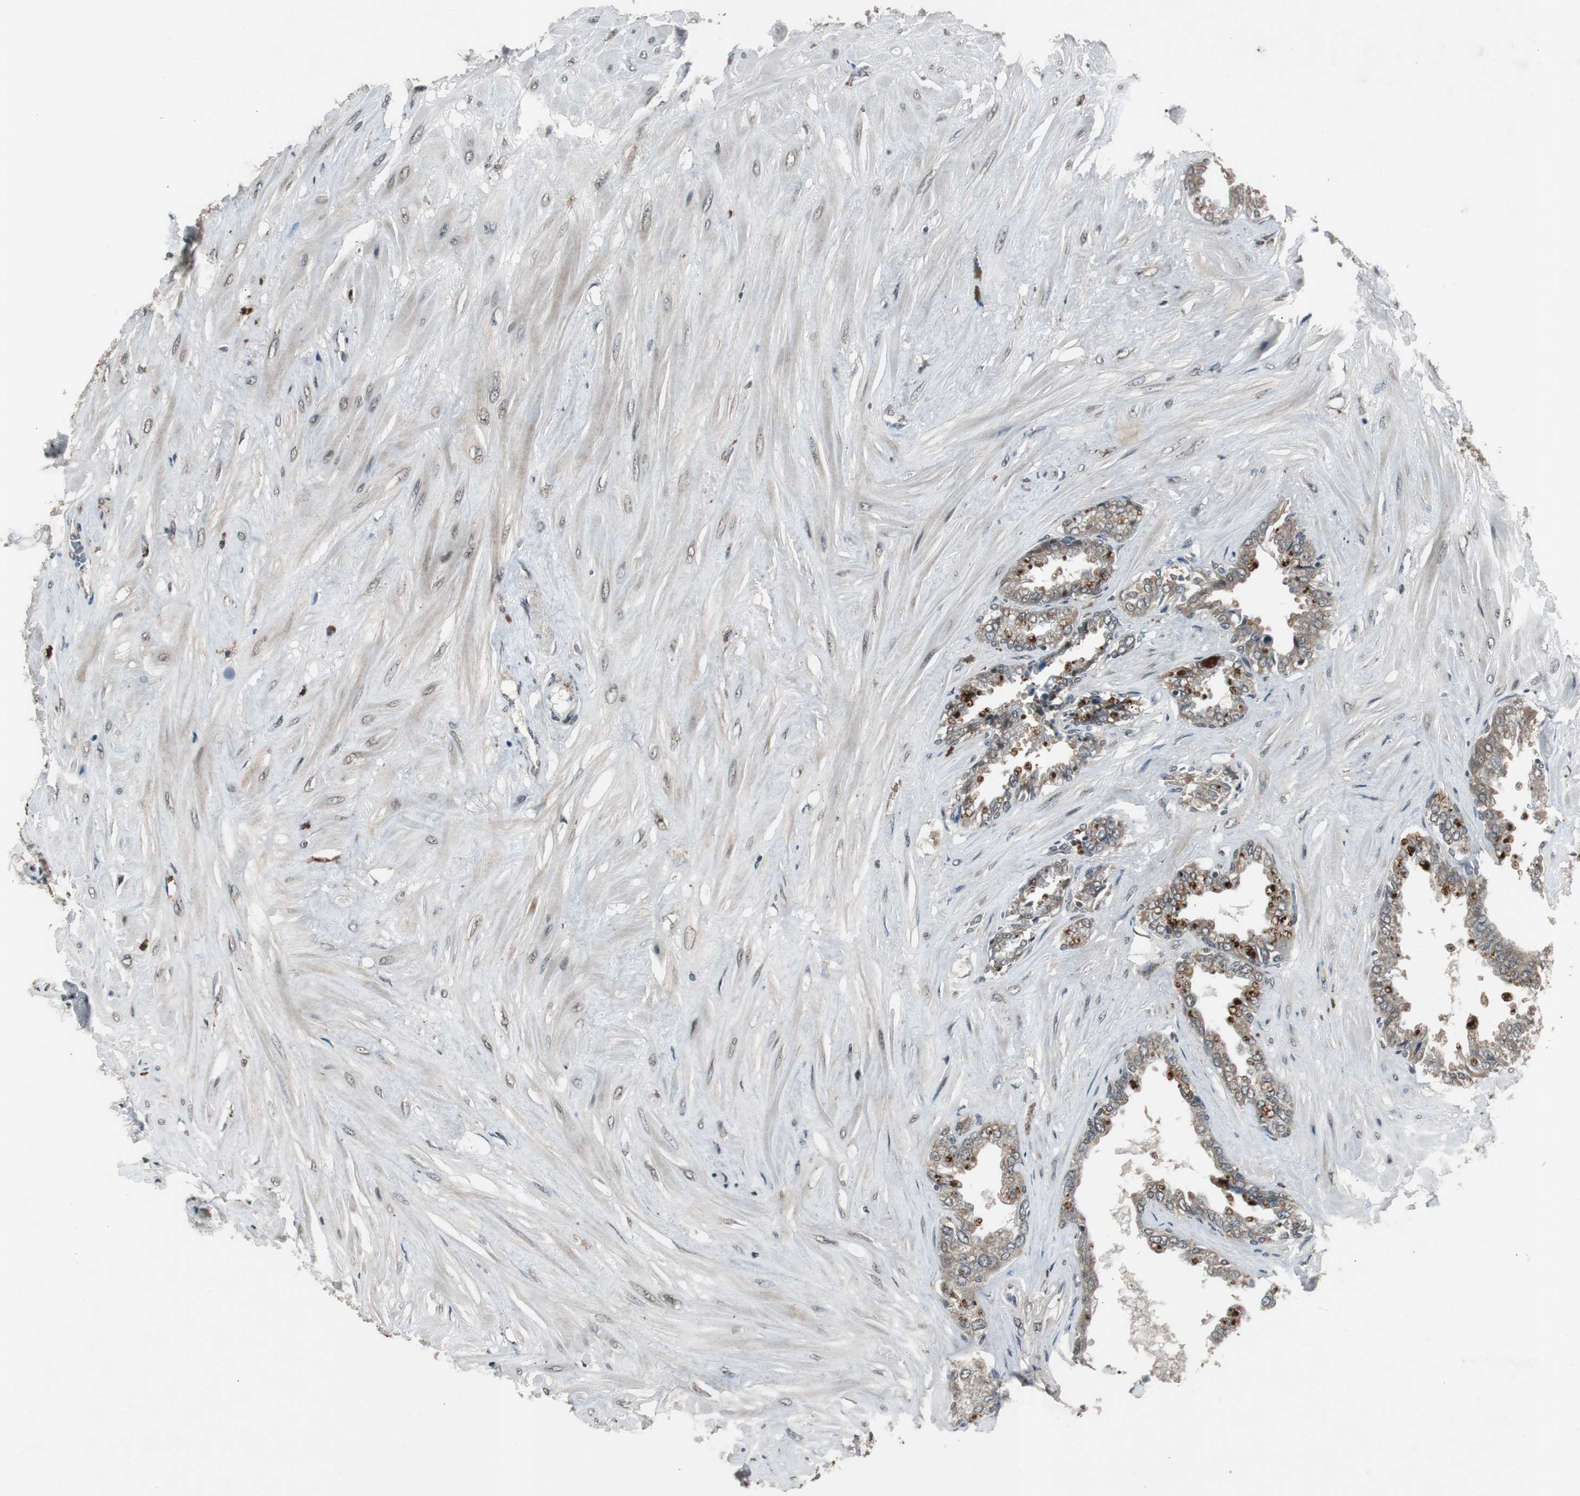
{"staining": {"intensity": "strong", "quantity": "25%-75%", "location": "cytoplasmic/membranous"}, "tissue": "seminal vesicle", "cell_type": "Glandular cells", "image_type": "normal", "snomed": [{"axis": "morphology", "description": "Normal tissue, NOS"}, {"axis": "topography", "description": "Seminal veicle"}], "caption": "Strong cytoplasmic/membranous staining is identified in approximately 25%-75% of glandular cells in unremarkable seminal vesicle. (Stains: DAB (3,3'-diaminobenzidine) in brown, nuclei in blue, Microscopy: brightfield microscopy at high magnification).", "gene": "BOLA1", "patient": {"sex": "male", "age": 46}}